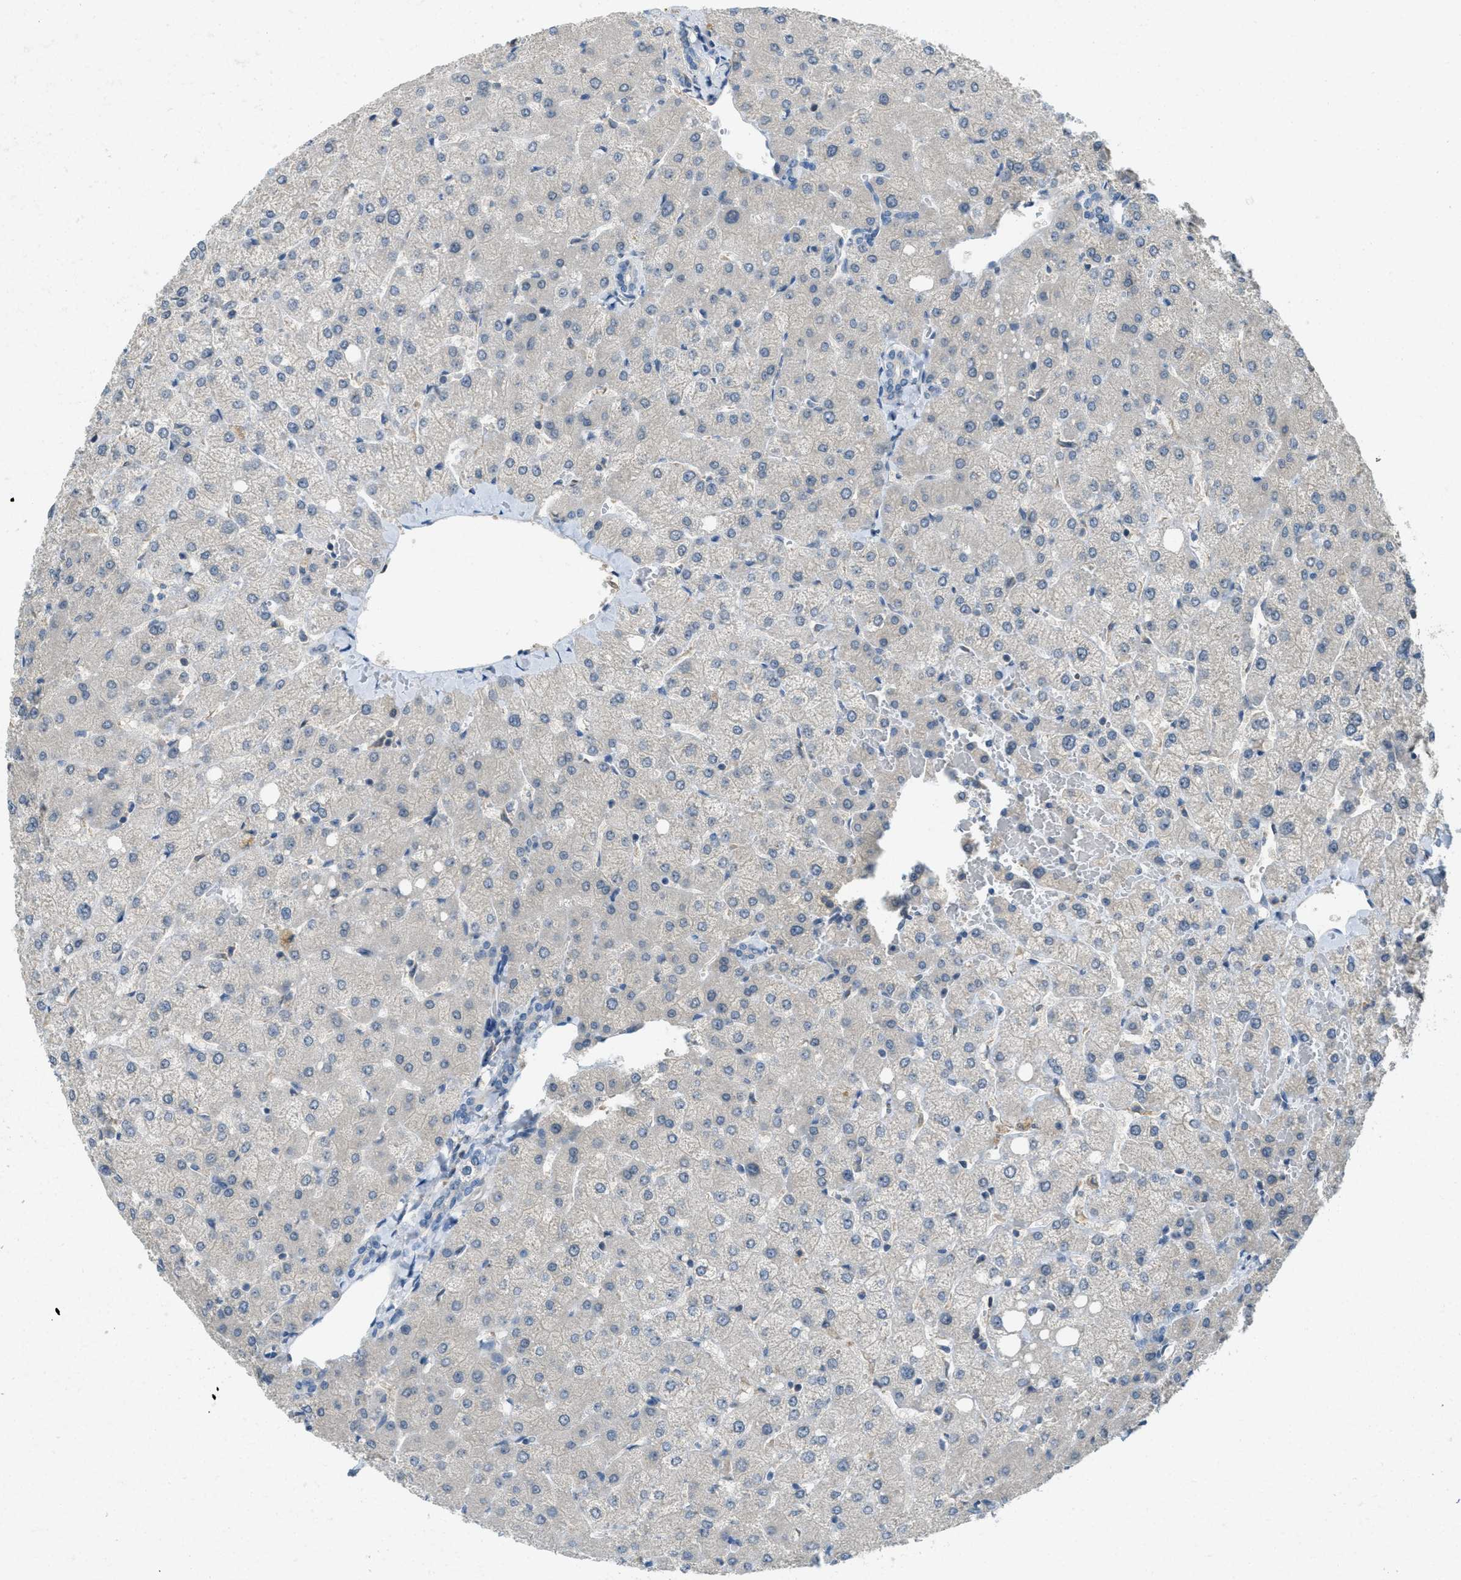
{"staining": {"intensity": "negative", "quantity": "none", "location": "none"}, "tissue": "liver", "cell_type": "Cholangiocytes", "image_type": "normal", "snomed": [{"axis": "morphology", "description": "Normal tissue, NOS"}, {"axis": "topography", "description": "Liver"}], "caption": "Immunohistochemistry micrograph of unremarkable liver: liver stained with DAB (3,3'-diaminobenzidine) exhibits no significant protein positivity in cholangiocytes. (Stains: DAB immunohistochemistry with hematoxylin counter stain, Microscopy: brightfield microscopy at high magnification).", "gene": "MIS18A", "patient": {"sex": "female", "age": 54}}